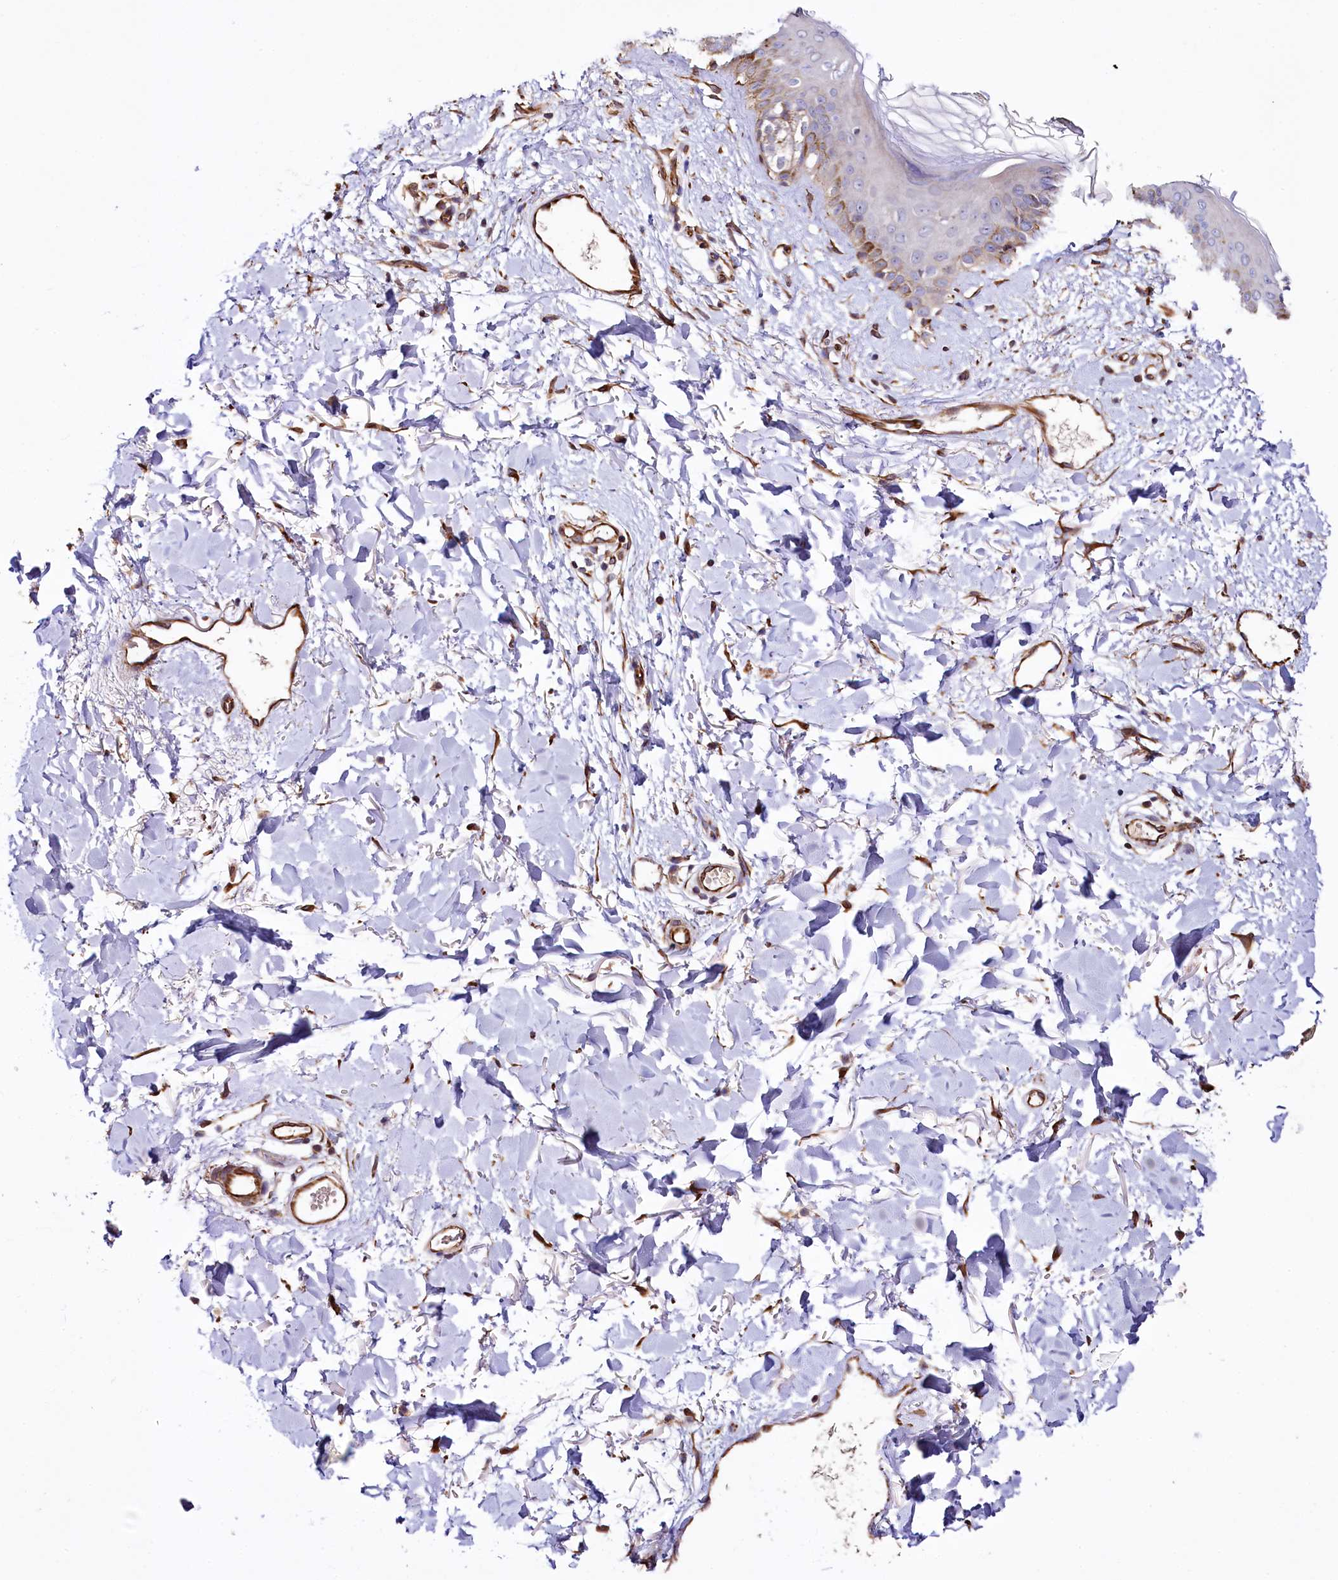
{"staining": {"intensity": "moderate", "quantity": ">75%", "location": "cytoplasmic/membranous,nuclear"}, "tissue": "skin", "cell_type": "Fibroblasts", "image_type": "normal", "snomed": [{"axis": "morphology", "description": "Normal tissue, NOS"}, {"axis": "topography", "description": "Skin"}], "caption": "Approximately >75% of fibroblasts in benign human skin exhibit moderate cytoplasmic/membranous,nuclear protein staining as visualized by brown immunohistochemical staining.", "gene": "TTC12", "patient": {"sex": "female", "age": 58}}